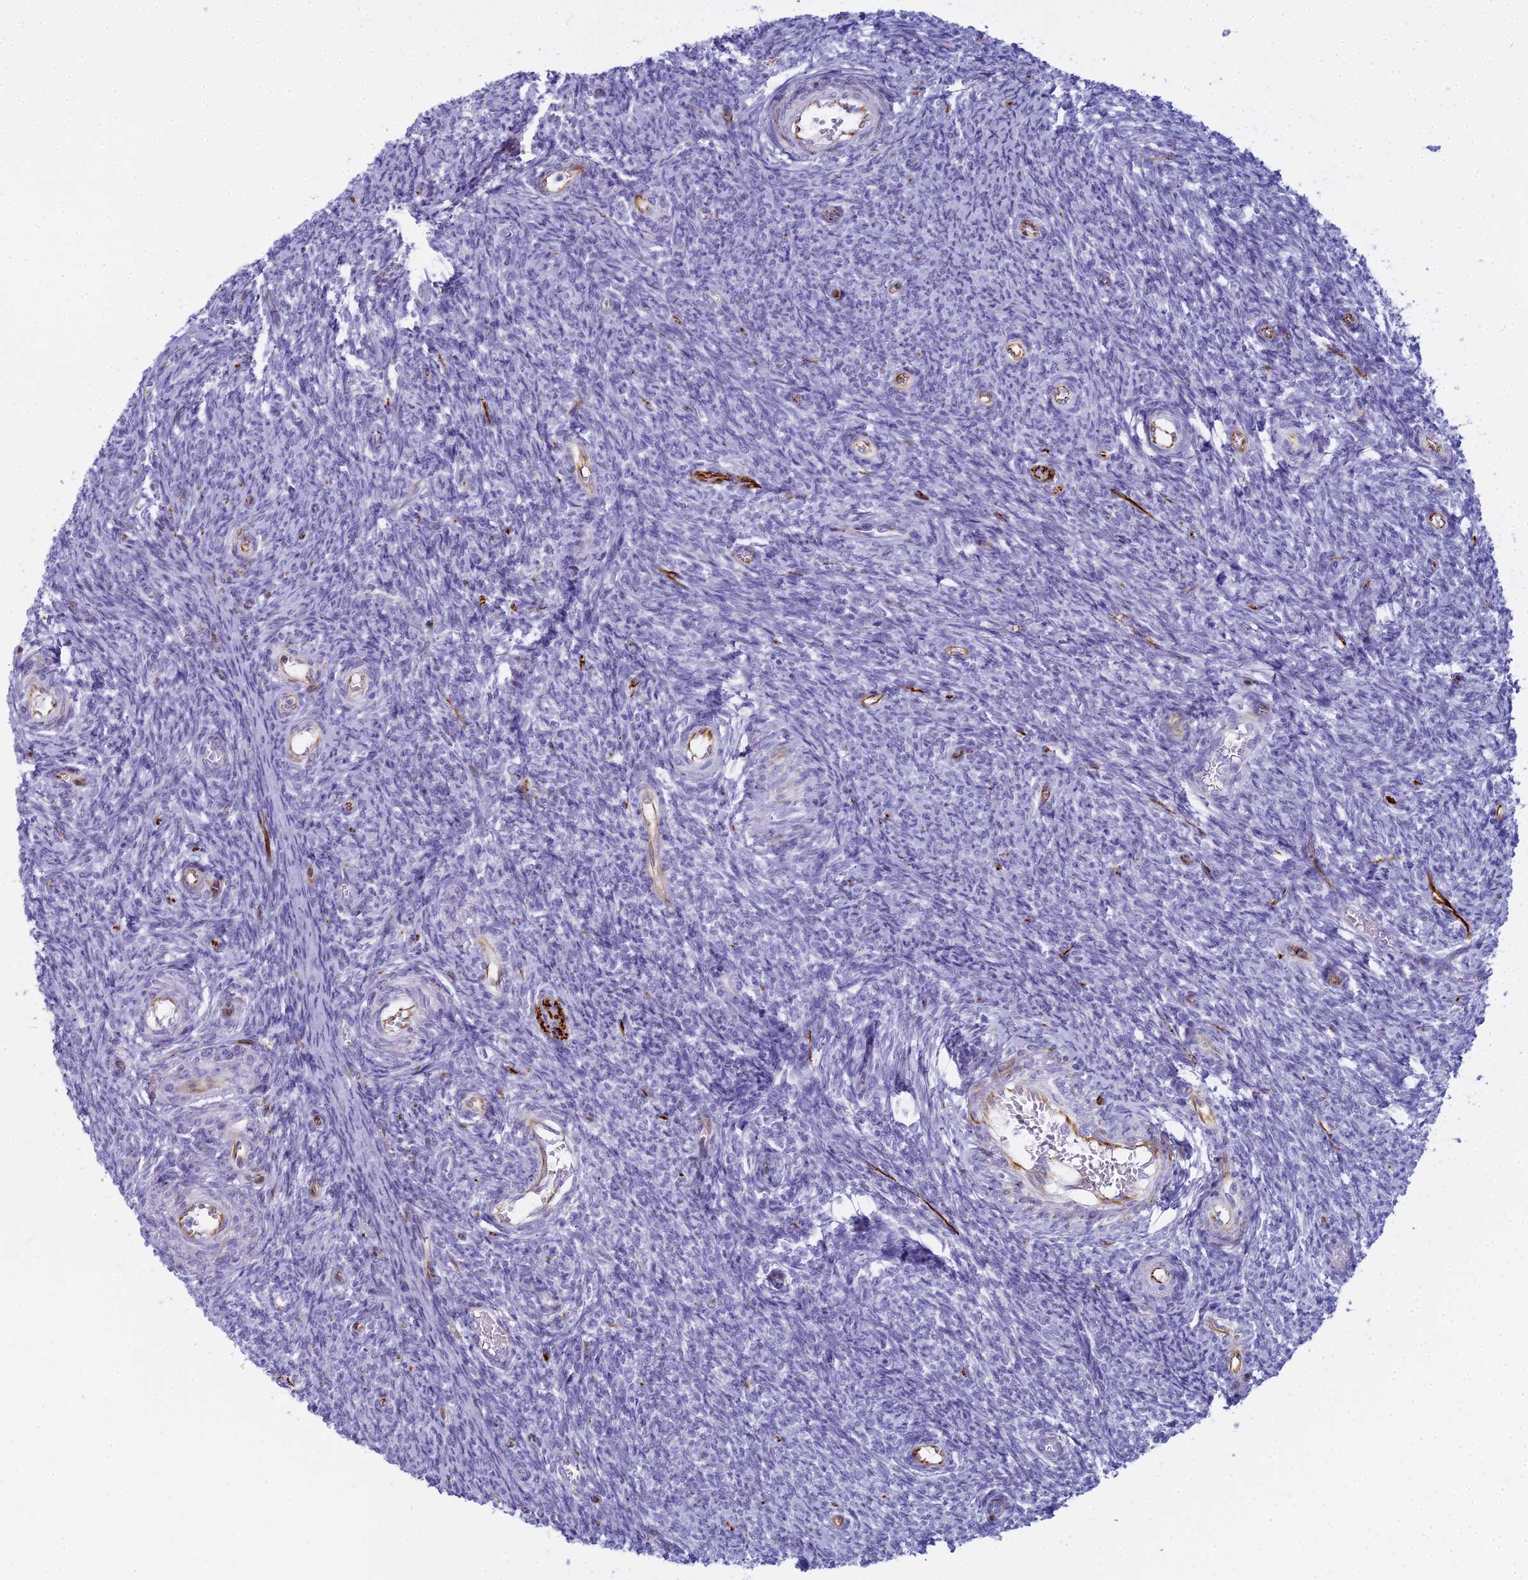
{"staining": {"intensity": "negative", "quantity": "none", "location": "none"}, "tissue": "ovary", "cell_type": "Ovarian stroma cells", "image_type": "normal", "snomed": [{"axis": "morphology", "description": "Normal tissue, NOS"}, {"axis": "topography", "description": "Ovary"}], "caption": "There is no significant staining in ovarian stroma cells of ovary. (Brightfield microscopy of DAB IHC at high magnification).", "gene": "ENSG00000265118", "patient": {"sex": "female", "age": 44}}